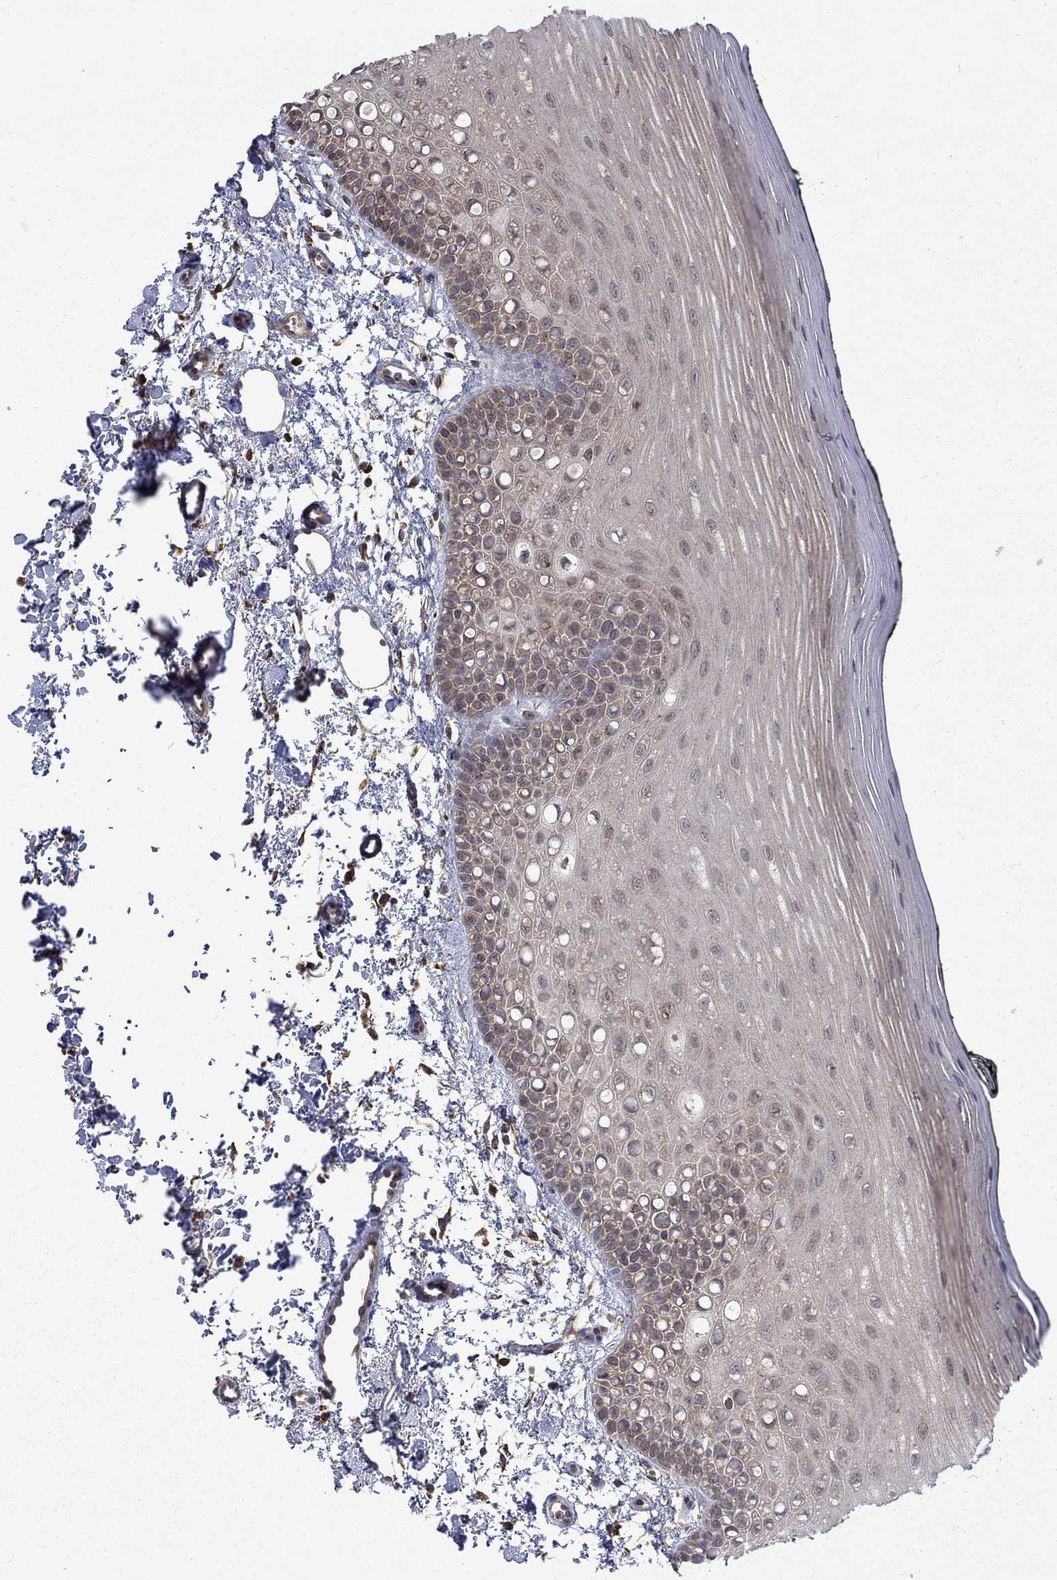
{"staining": {"intensity": "negative", "quantity": "none", "location": "none"}, "tissue": "oral mucosa", "cell_type": "Squamous epithelial cells", "image_type": "normal", "snomed": [{"axis": "morphology", "description": "Normal tissue, NOS"}, {"axis": "topography", "description": "Oral tissue"}], "caption": "Benign oral mucosa was stained to show a protein in brown. There is no significant expression in squamous epithelial cells. (Stains: DAB immunohistochemistry with hematoxylin counter stain, Microscopy: brightfield microscopy at high magnification).", "gene": "ESRRA", "patient": {"sex": "female", "age": 78}}